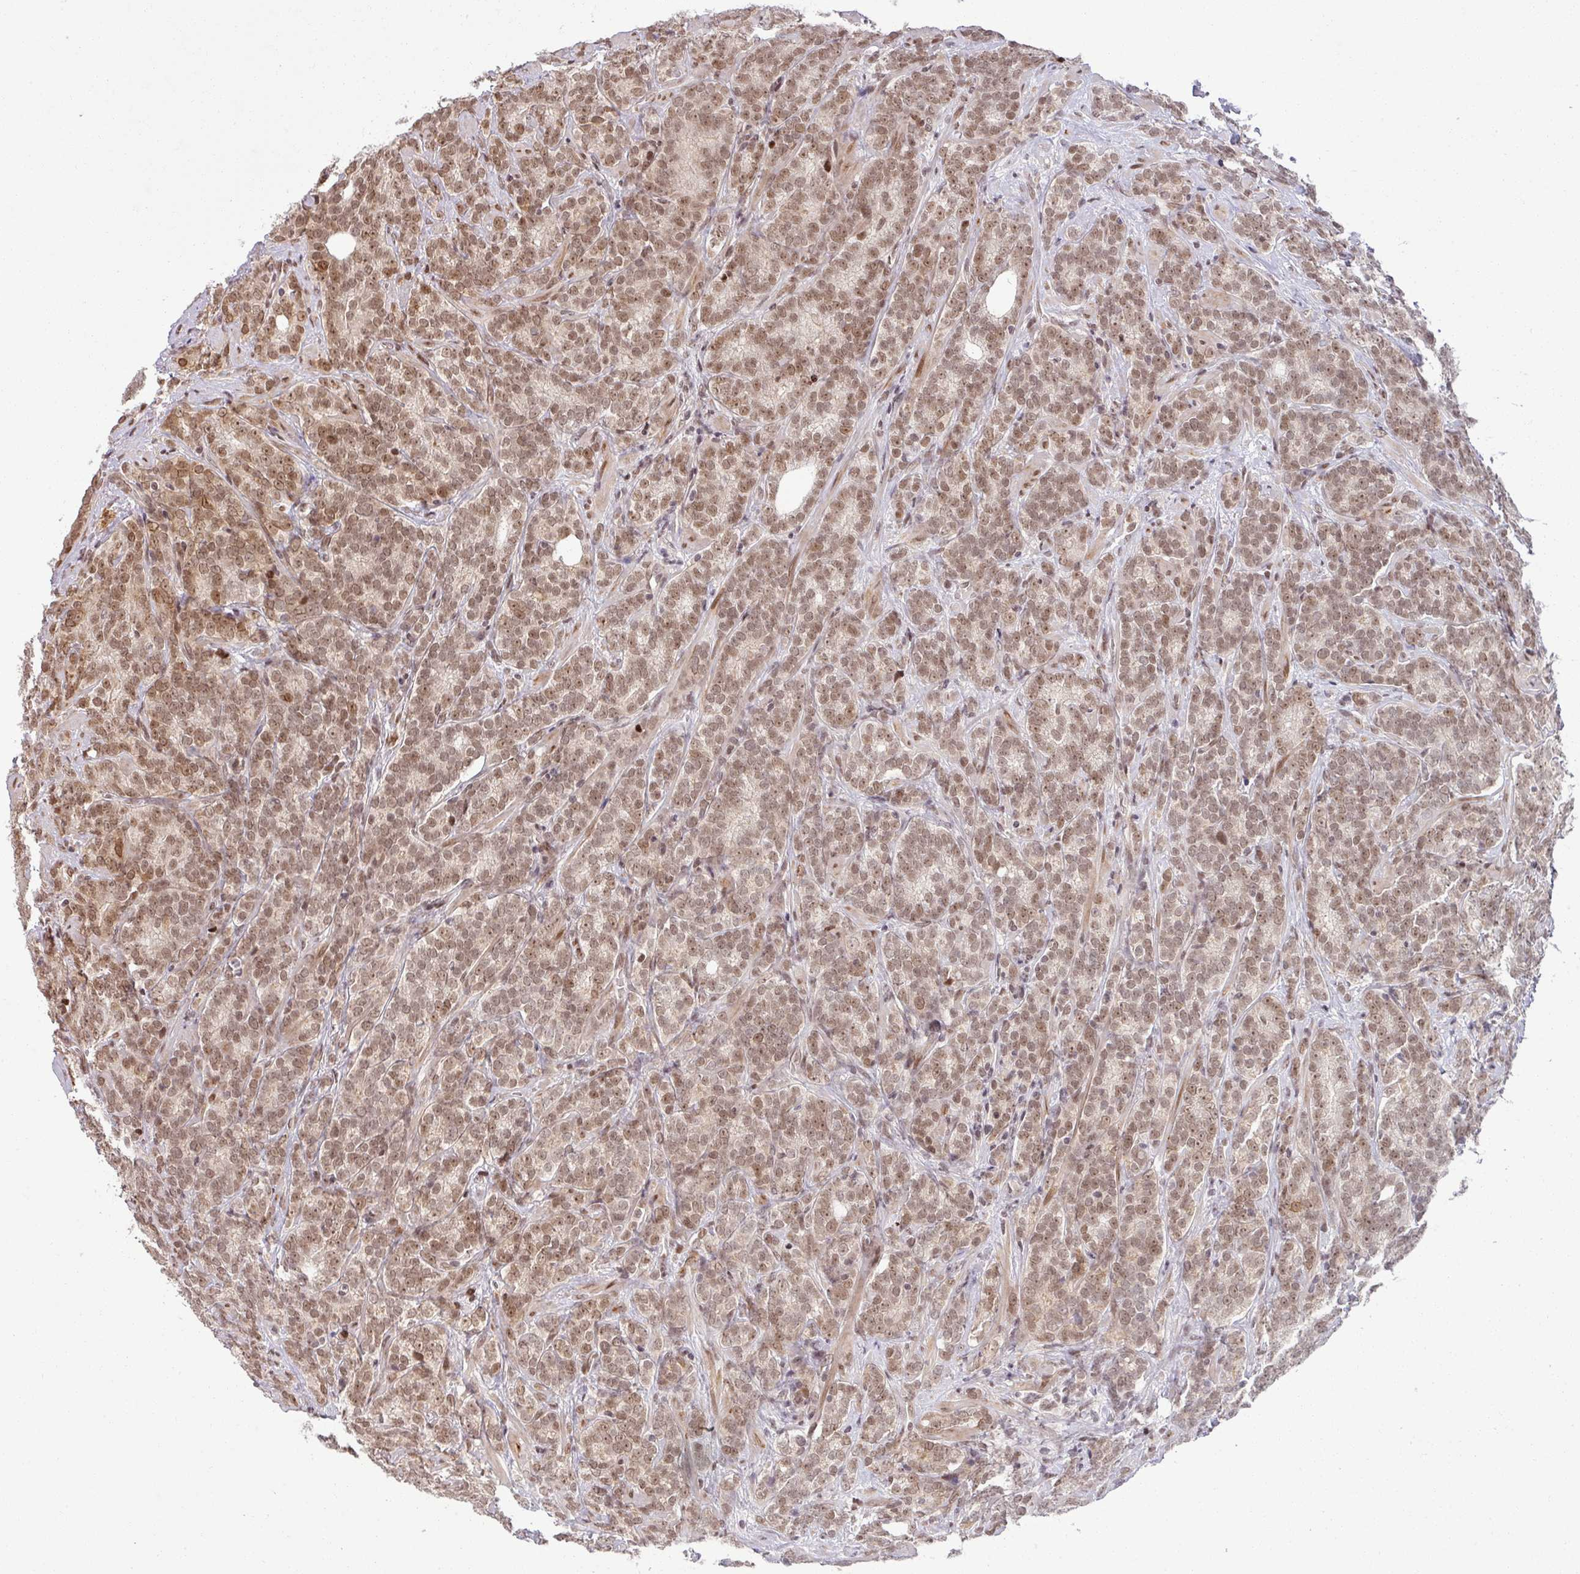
{"staining": {"intensity": "moderate", "quantity": ">75%", "location": "nuclear"}, "tissue": "prostate cancer", "cell_type": "Tumor cells", "image_type": "cancer", "snomed": [{"axis": "morphology", "description": "Adenocarcinoma, High grade"}, {"axis": "topography", "description": "Prostate"}], "caption": "Immunohistochemical staining of adenocarcinoma (high-grade) (prostate) demonstrates medium levels of moderate nuclear protein positivity in about >75% of tumor cells. Using DAB (3,3'-diaminobenzidine) (brown) and hematoxylin (blue) stains, captured at high magnification using brightfield microscopy.", "gene": "PTPN20", "patient": {"sex": "male", "age": 64}}